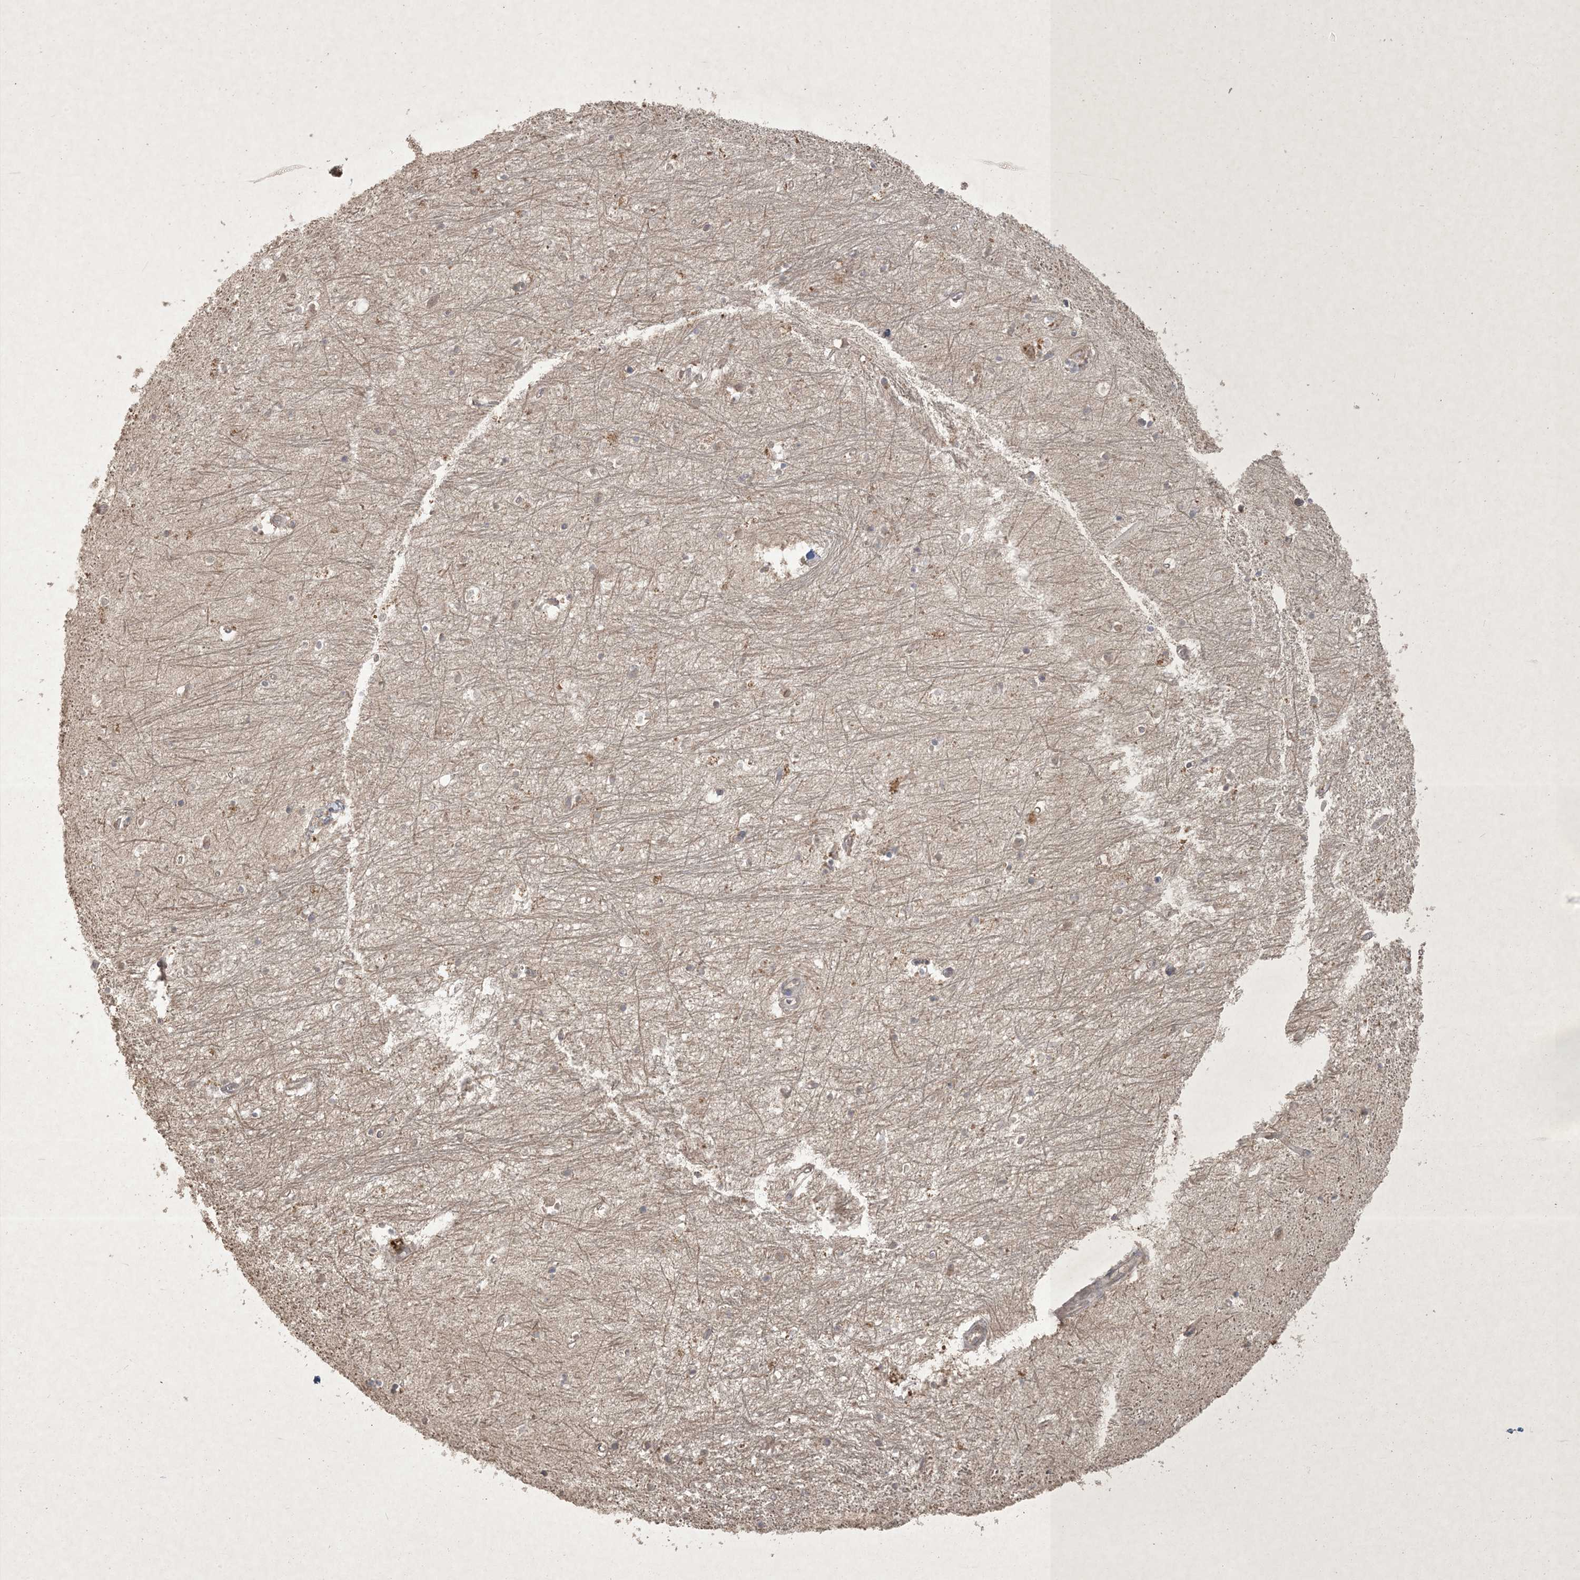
{"staining": {"intensity": "weak", "quantity": "<25%", "location": "nuclear"}, "tissue": "hippocampus", "cell_type": "Glial cells", "image_type": "normal", "snomed": [{"axis": "morphology", "description": "Normal tissue, NOS"}, {"axis": "topography", "description": "Hippocampus"}], "caption": "High power microscopy histopathology image of an immunohistochemistry (IHC) micrograph of normal hippocampus, revealing no significant staining in glial cells.", "gene": "NRBP2", "patient": {"sex": "female", "age": 64}}